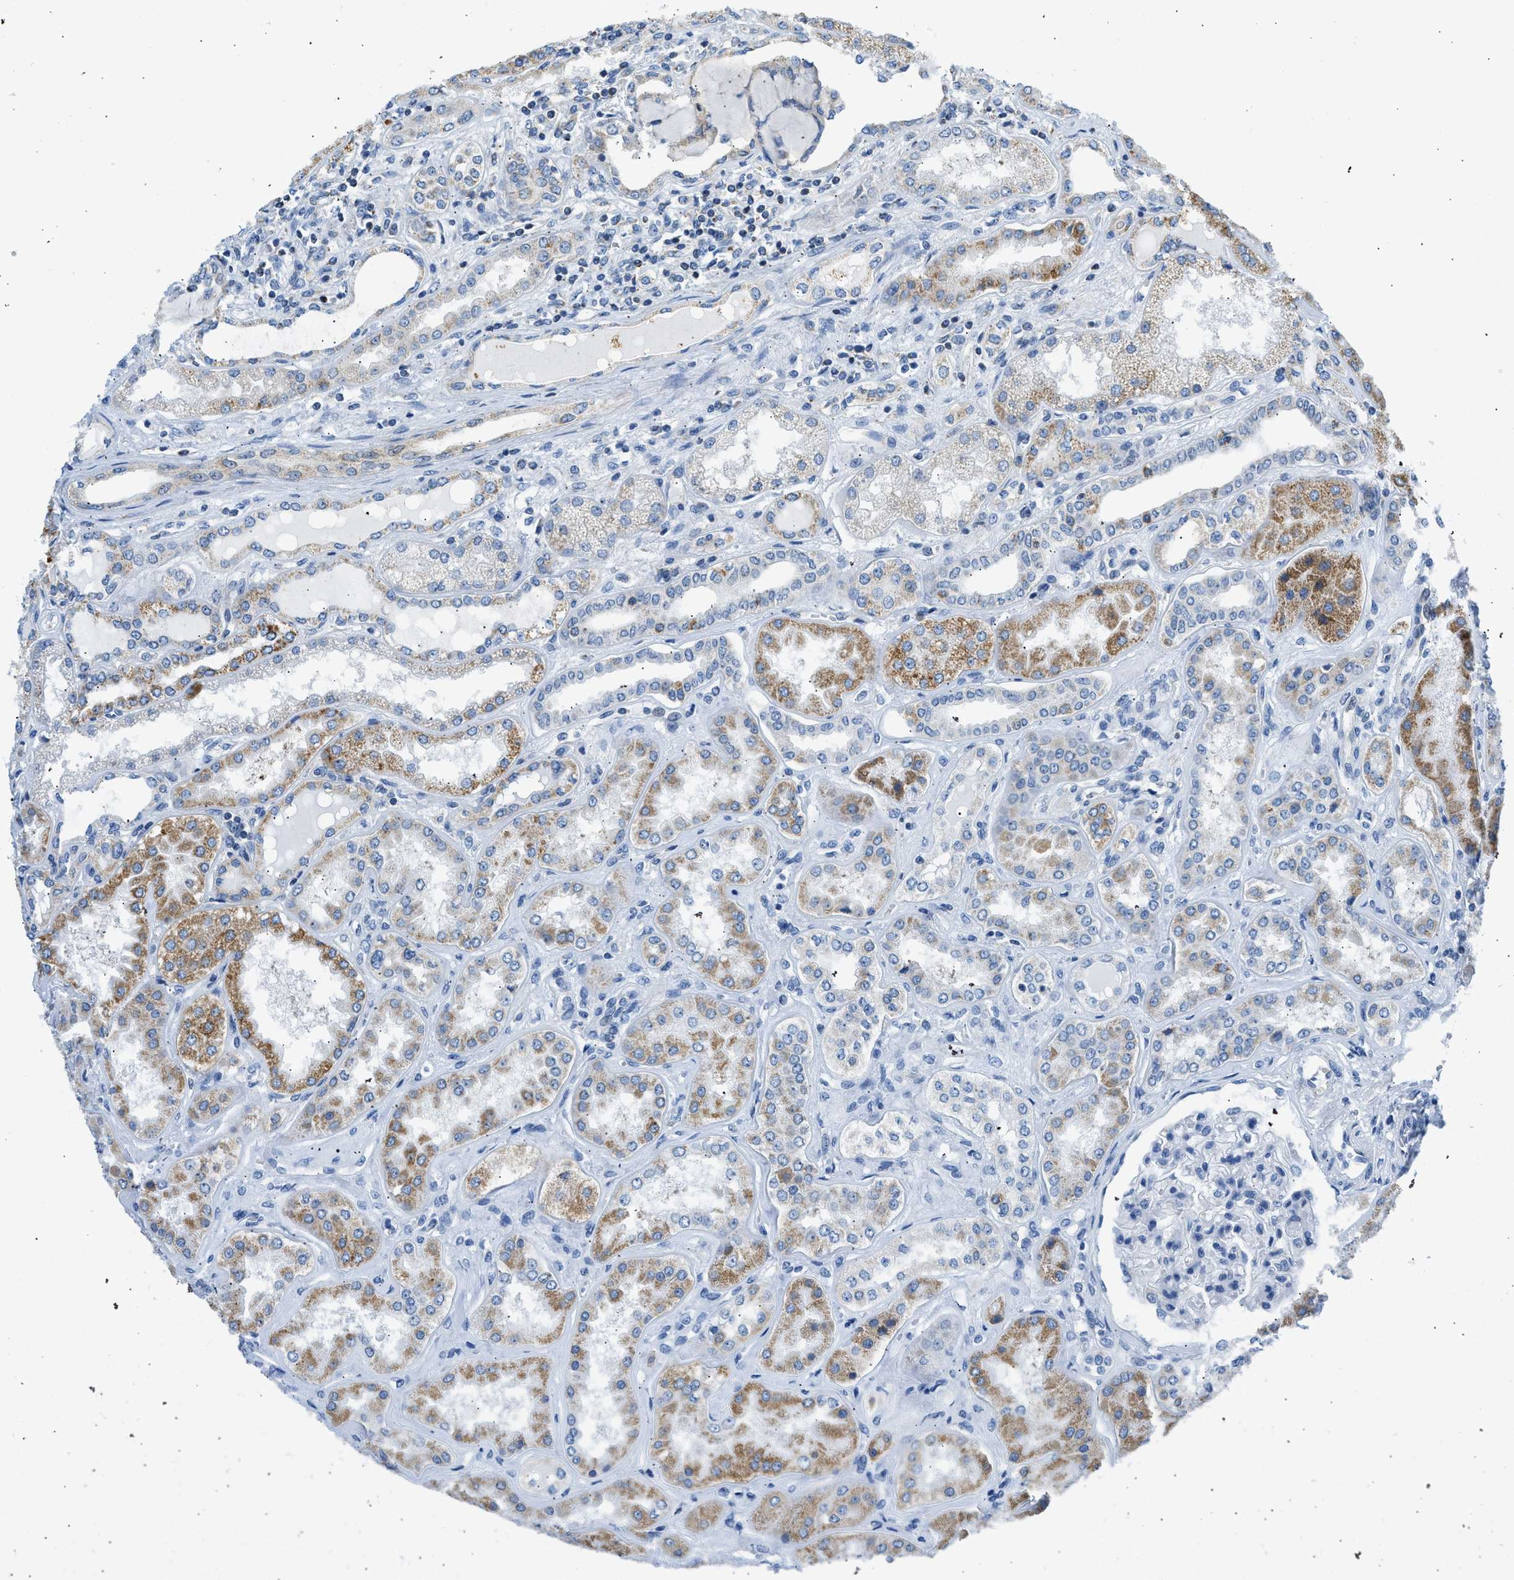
{"staining": {"intensity": "negative", "quantity": "none", "location": "none"}, "tissue": "kidney", "cell_type": "Cells in glomeruli", "image_type": "normal", "snomed": [{"axis": "morphology", "description": "Normal tissue, NOS"}, {"axis": "topography", "description": "Kidney"}], "caption": "This is an immunohistochemistry photomicrograph of normal kidney. There is no staining in cells in glomeruli.", "gene": "CAMKK2", "patient": {"sex": "female", "age": 56}}